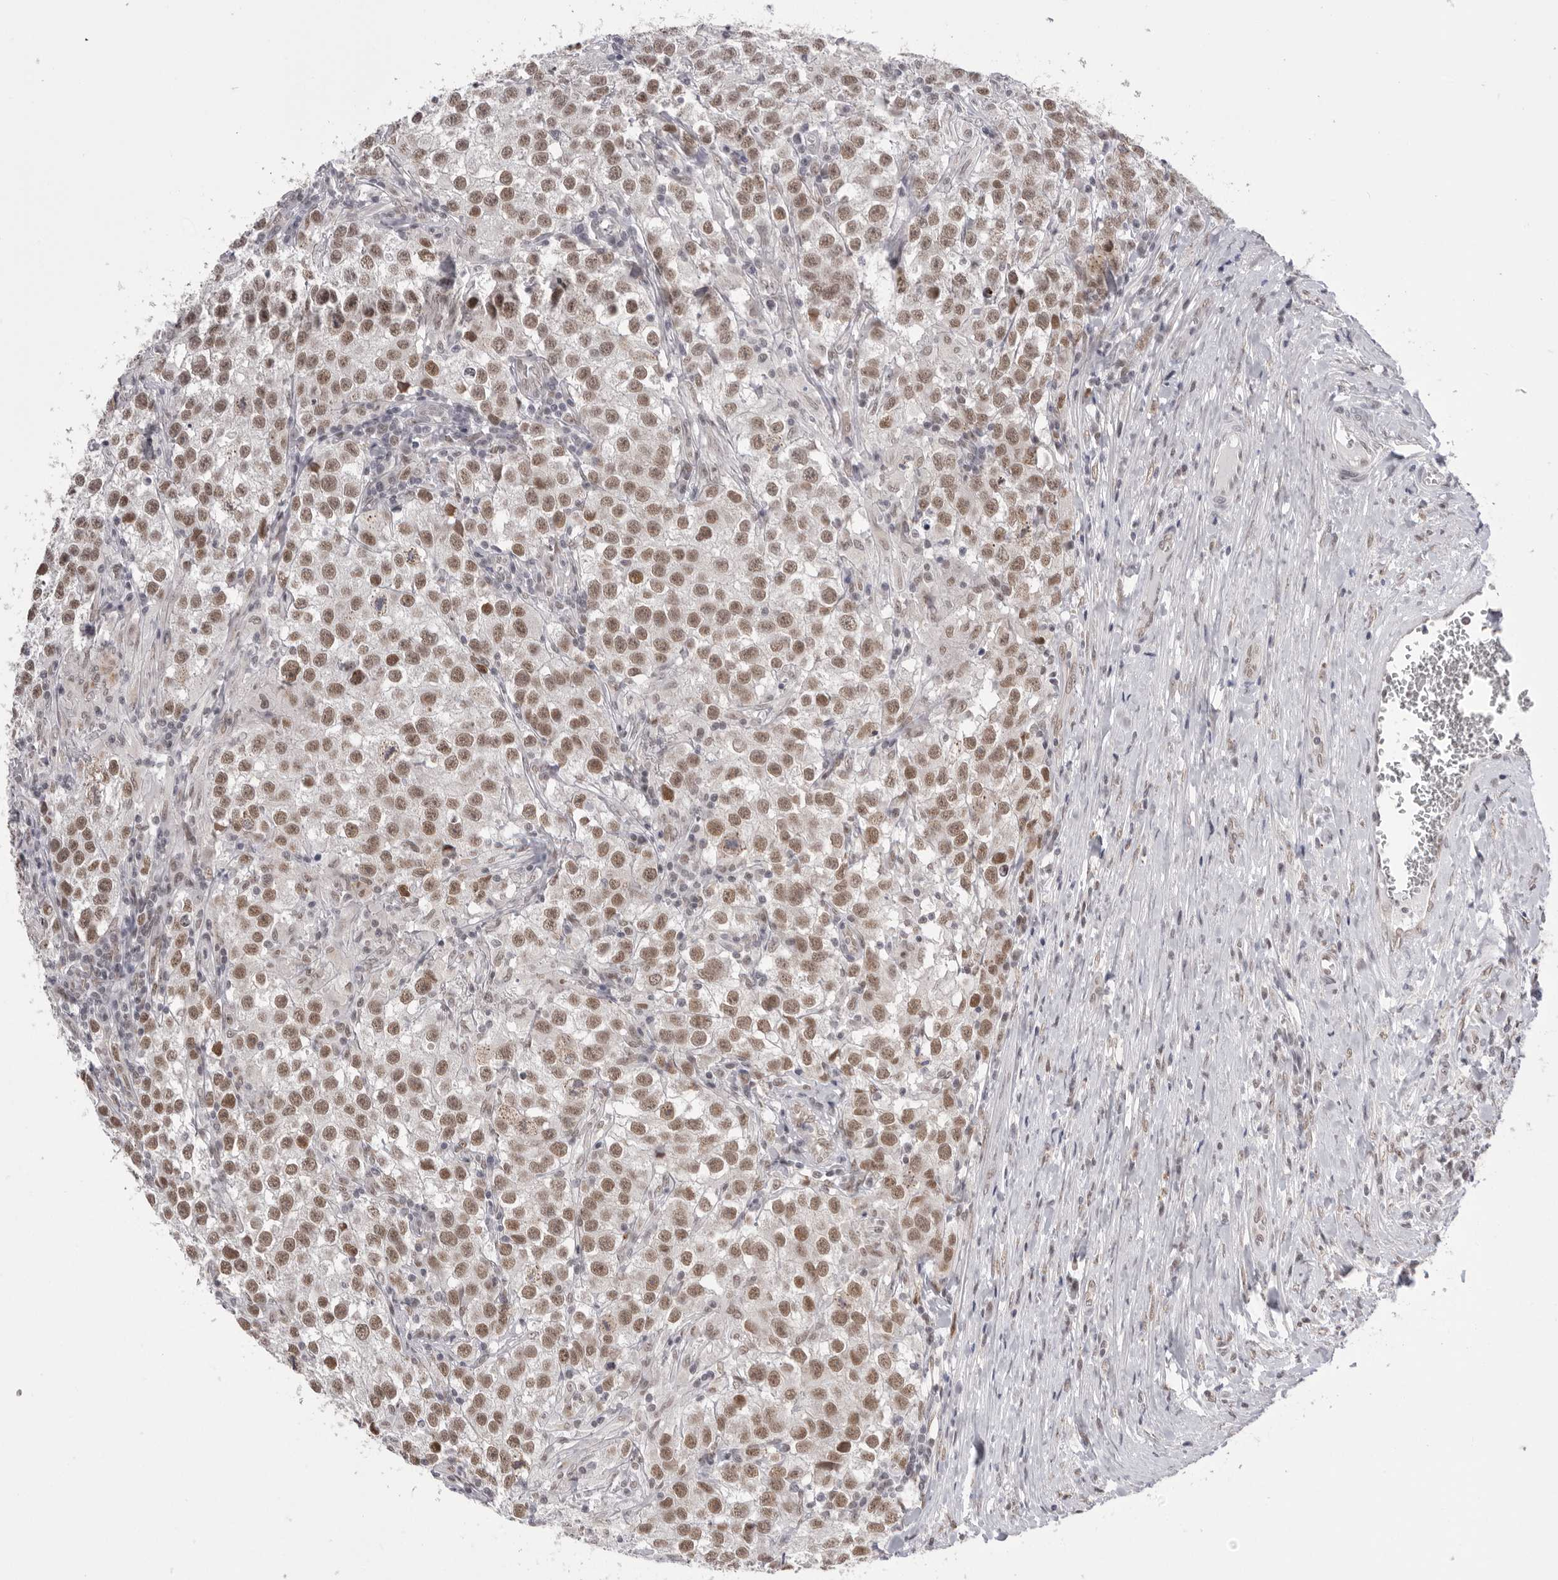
{"staining": {"intensity": "moderate", "quantity": ">75%", "location": "nuclear"}, "tissue": "testis cancer", "cell_type": "Tumor cells", "image_type": "cancer", "snomed": [{"axis": "morphology", "description": "Seminoma, NOS"}, {"axis": "morphology", "description": "Carcinoma, Embryonal, NOS"}, {"axis": "topography", "description": "Testis"}], "caption": "A medium amount of moderate nuclear staining is appreciated in approximately >75% of tumor cells in testis seminoma tissue.", "gene": "BCLAF3", "patient": {"sex": "male", "age": 43}}